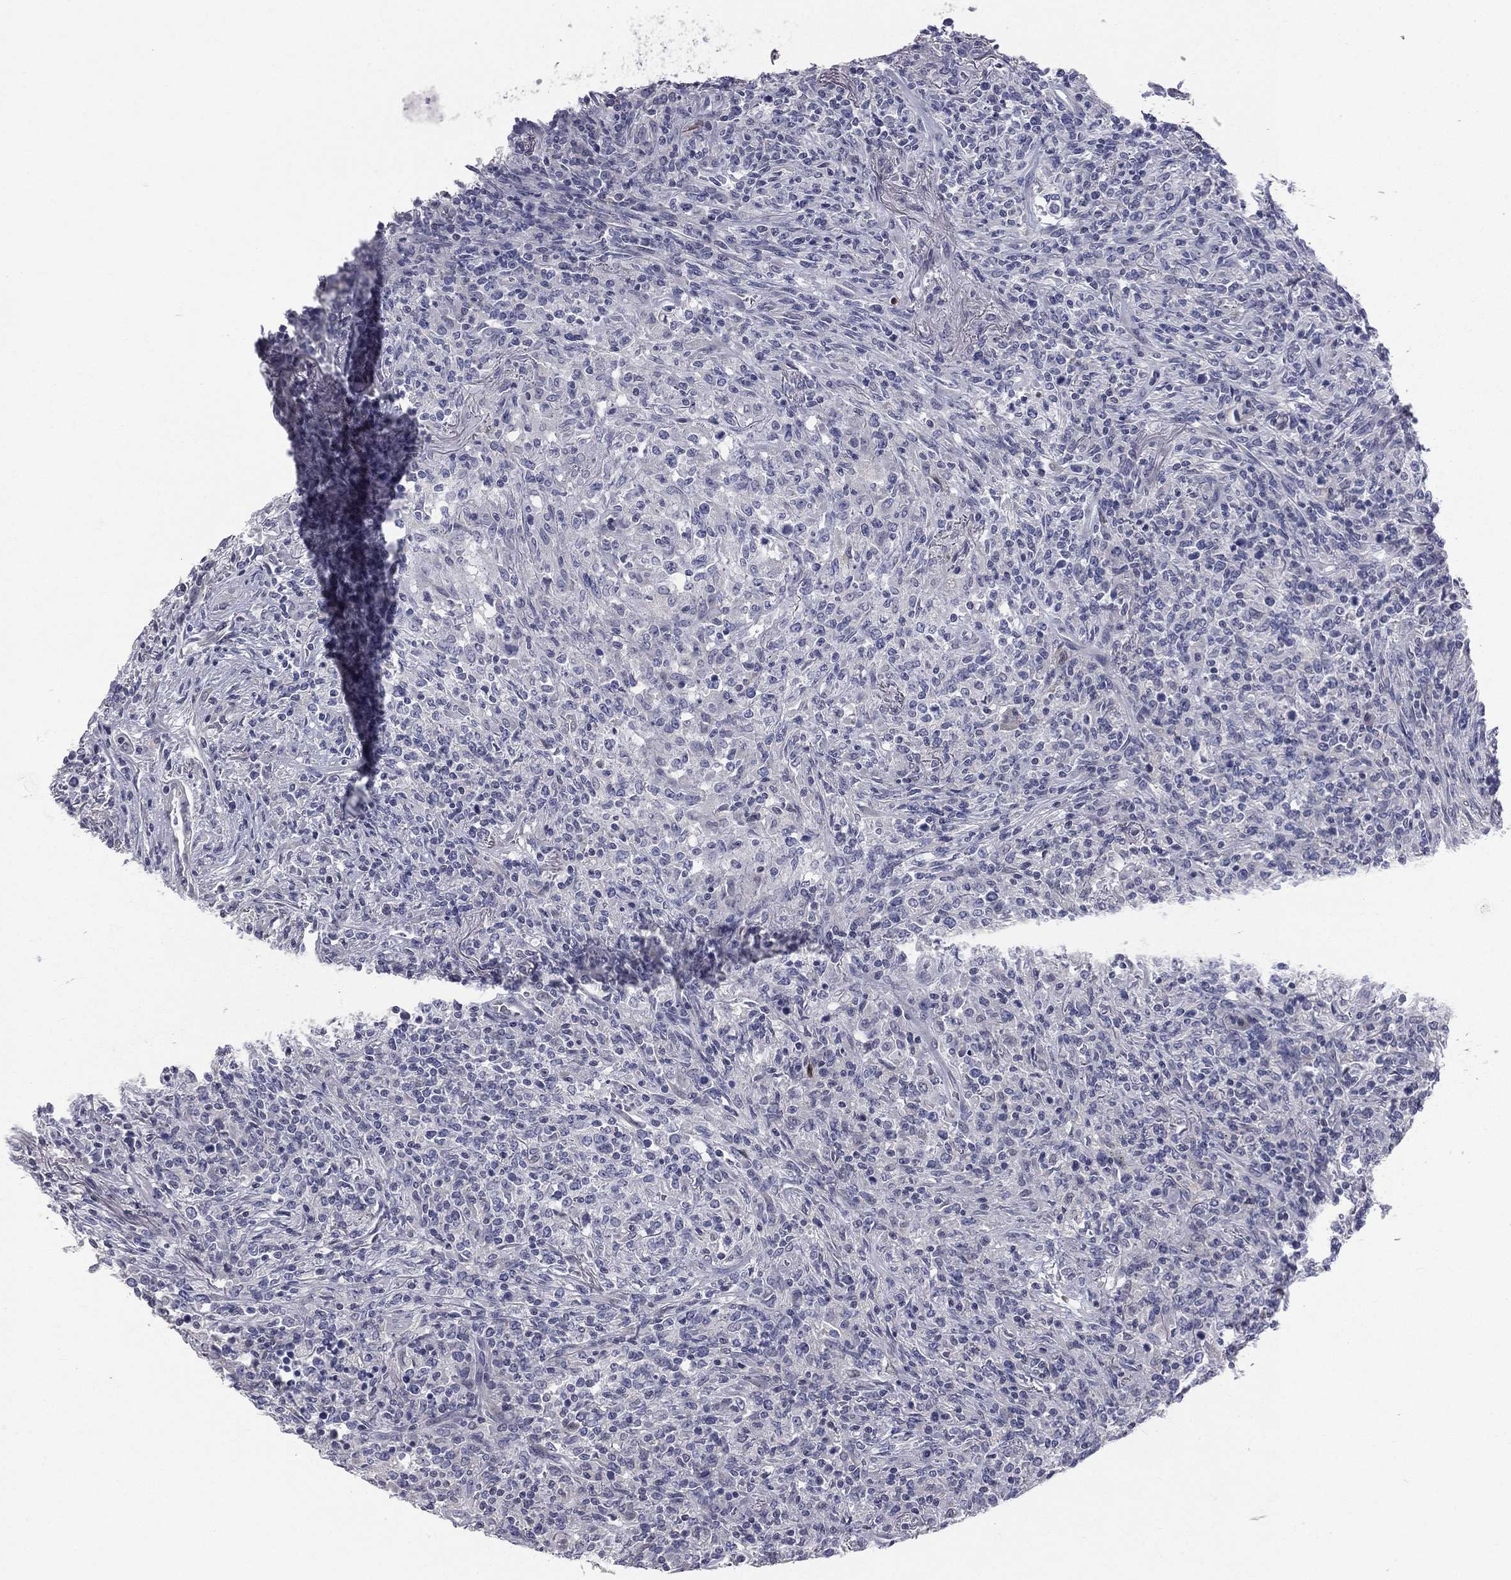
{"staining": {"intensity": "negative", "quantity": "none", "location": "none"}, "tissue": "lymphoma", "cell_type": "Tumor cells", "image_type": "cancer", "snomed": [{"axis": "morphology", "description": "Malignant lymphoma, non-Hodgkin's type, High grade"}, {"axis": "topography", "description": "Lung"}], "caption": "Immunohistochemical staining of human malignant lymphoma, non-Hodgkin's type (high-grade) shows no significant staining in tumor cells.", "gene": "DMKN", "patient": {"sex": "male", "age": 79}}